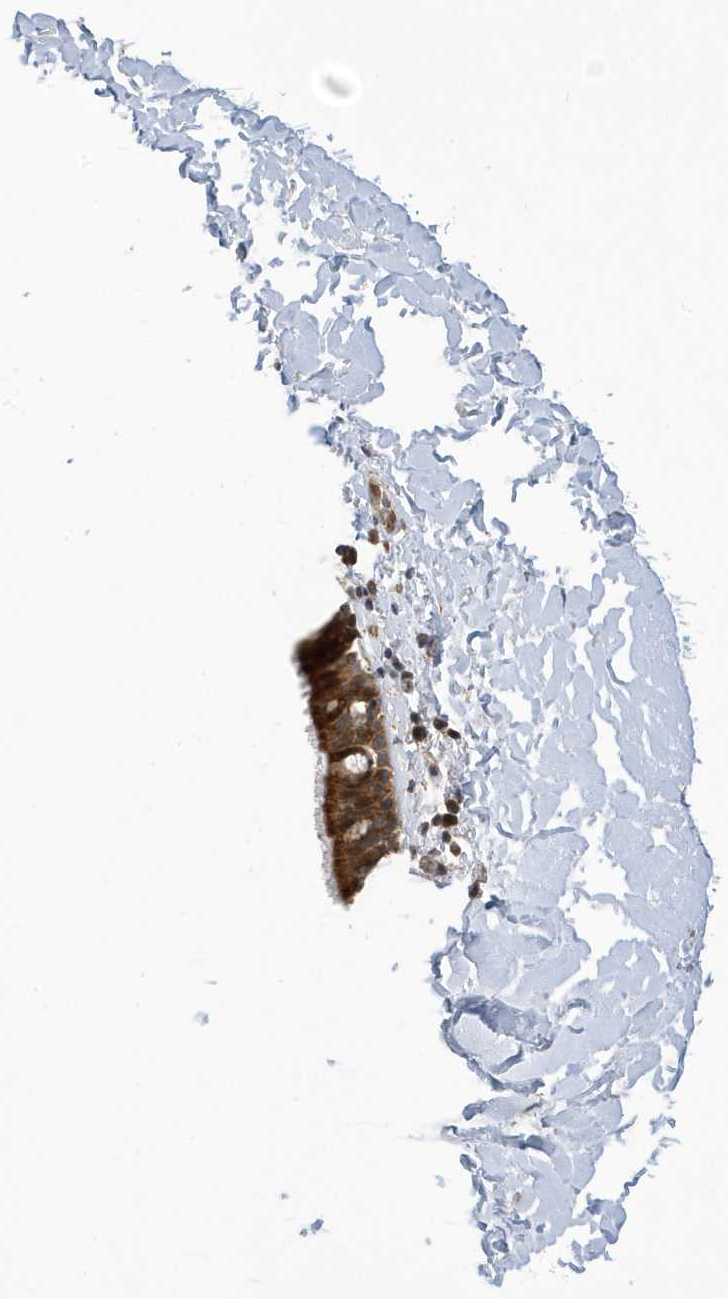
{"staining": {"intensity": "strong", "quantity": ">75%", "location": "cytoplasmic/membranous"}, "tissue": "bronchus", "cell_type": "Respiratory epithelial cells", "image_type": "normal", "snomed": [{"axis": "morphology", "description": "Normal tissue, NOS"}, {"axis": "topography", "description": "Cartilage tissue"}, {"axis": "topography", "description": "Bronchus"}], "caption": "This micrograph displays IHC staining of benign human bronchus, with high strong cytoplasmic/membranous positivity in approximately >75% of respiratory epithelial cells.", "gene": "NCOA7", "patient": {"sex": "female", "age": 36}}